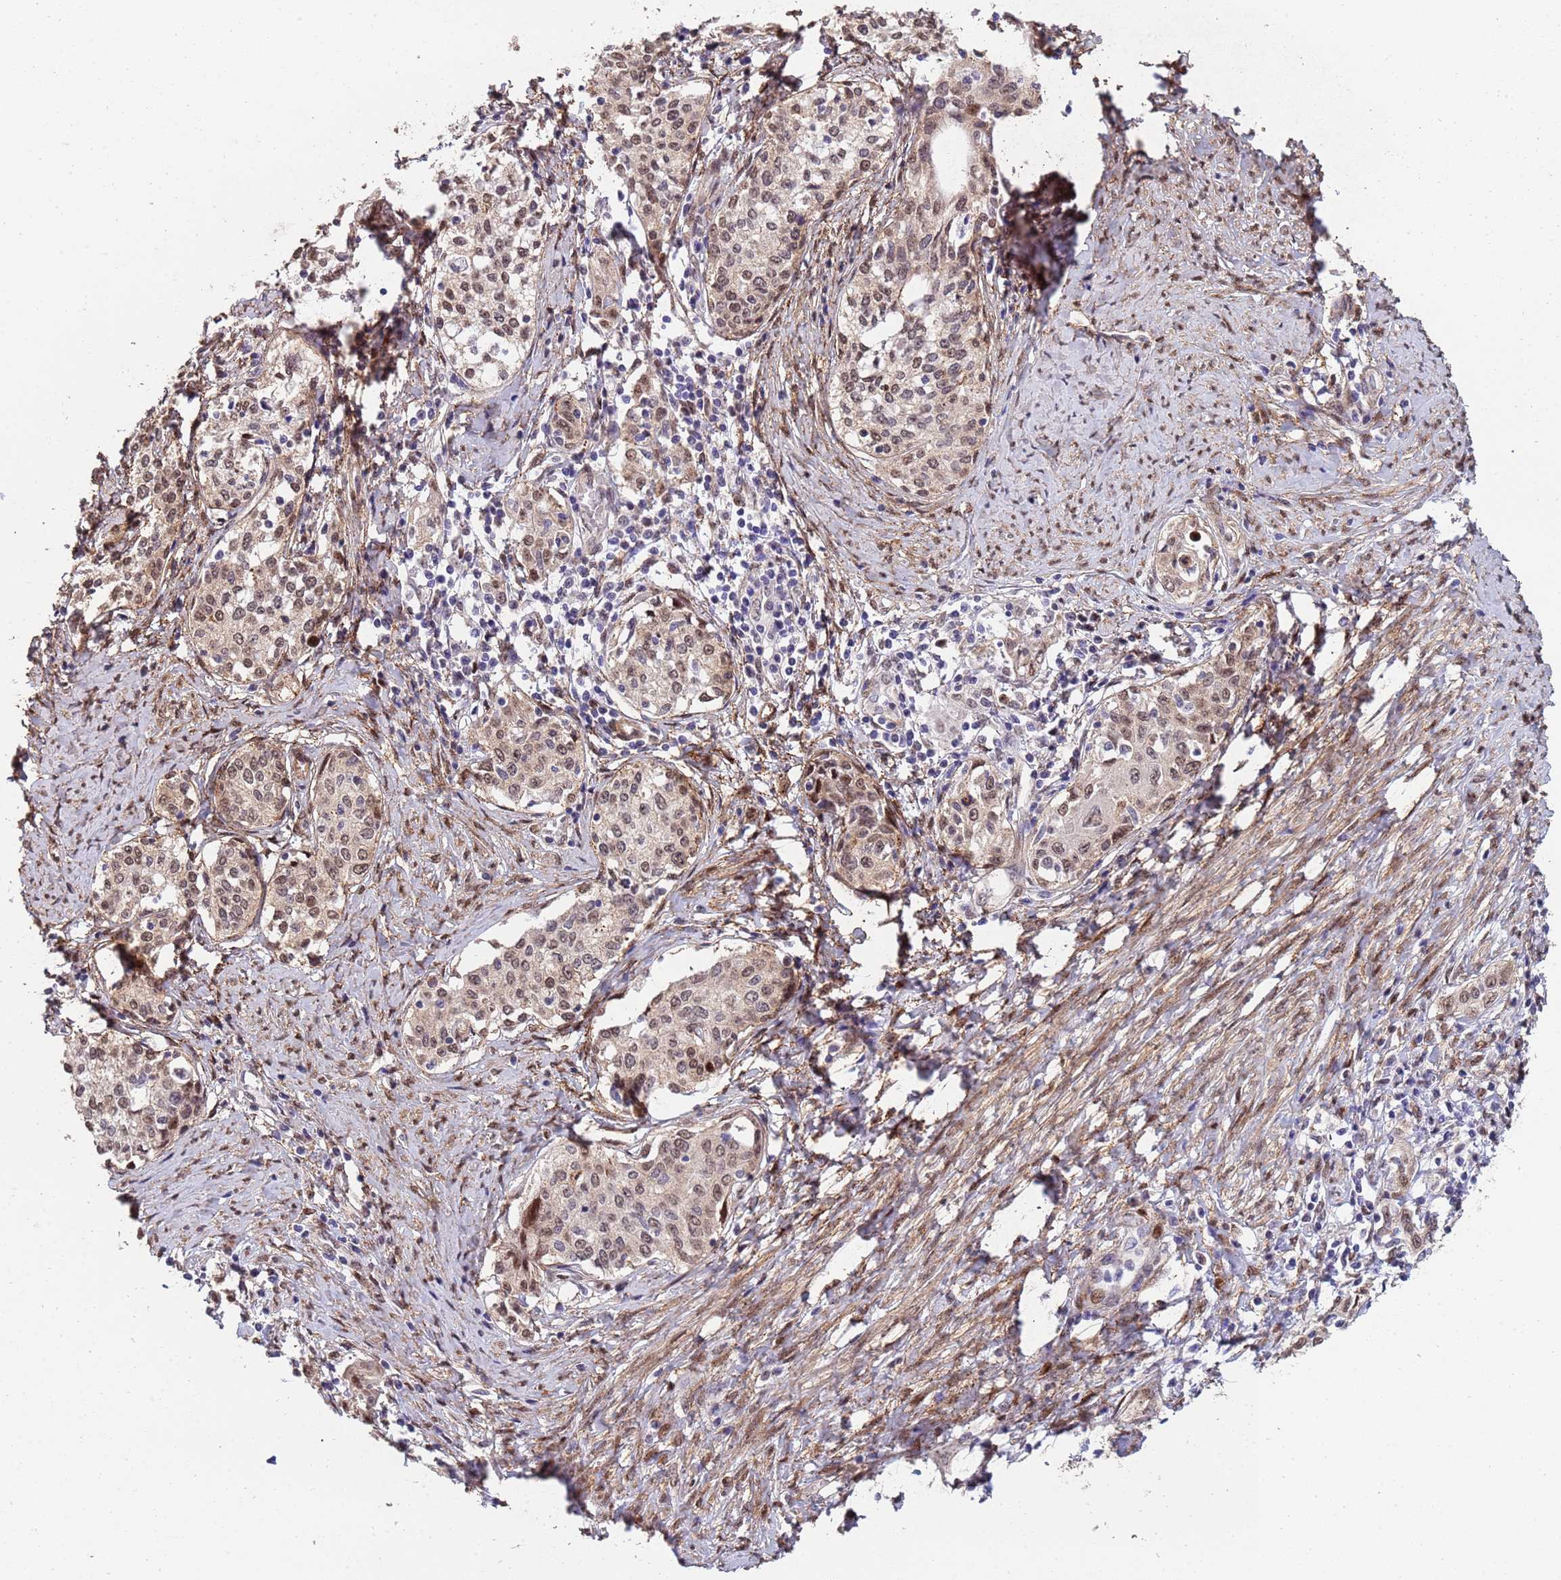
{"staining": {"intensity": "weak", "quantity": ">75%", "location": "nuclear"}, "tissue": "cervical cancer", "cell_type": "Tumor cells", "image_type": "cancer", "snomed": [{"axis": "morphology", "description": "Squamous cell carcinoma, NOS"}, {"axis": "morphology", "description": "Adenocarcinoma, NOS"}, {"axis": "topography", "description": "Cervix"}], "caption": "Protein expression analysis of cervical adenocarcinoma reveals weak nuclear staining in about >75% of tumor cells. (IHC, brightfield microscopy, high magnification).", "gene": "TRIP6", "patient": {"sex": "female", "age": 52}}